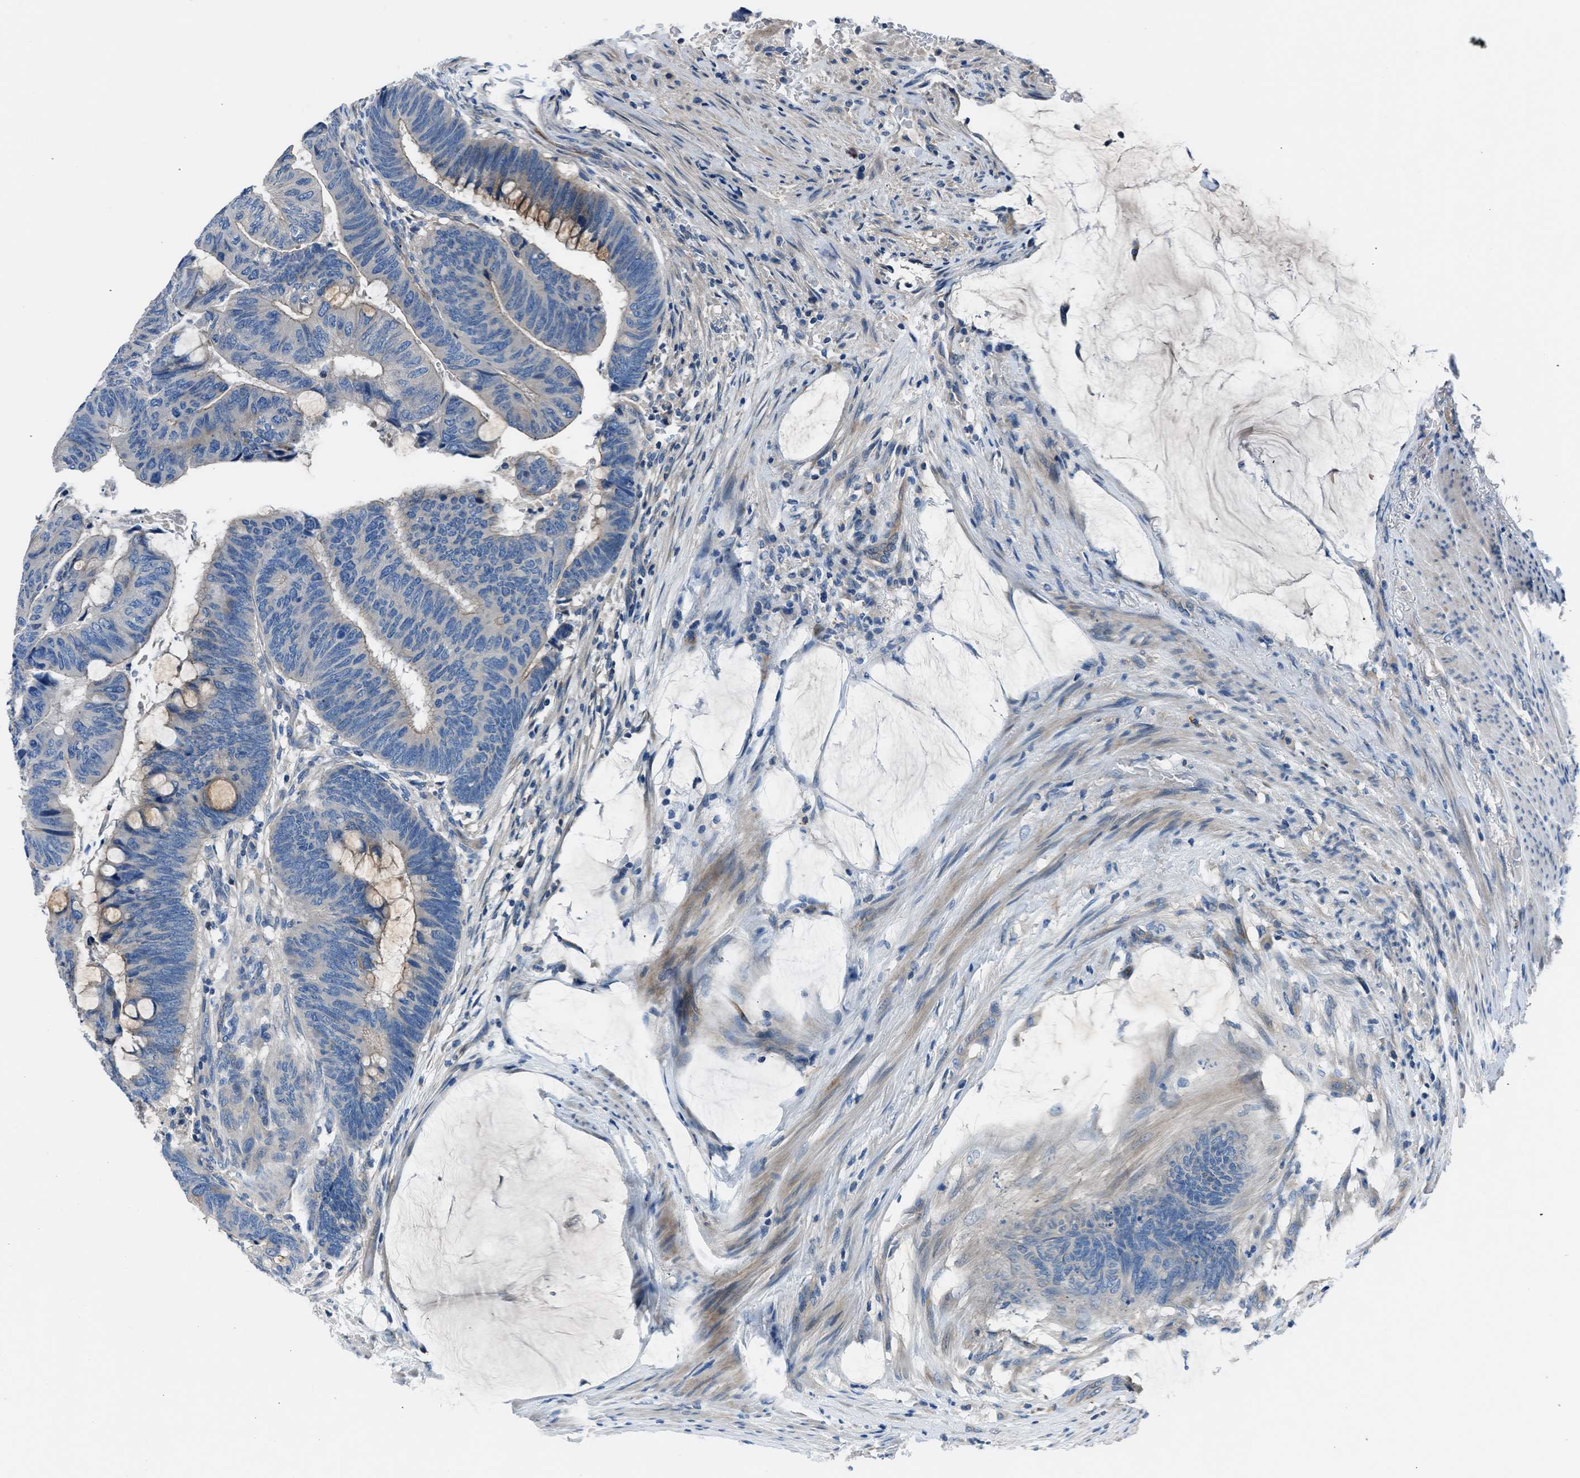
{"staining": {"intensity": "weak", "quantity": "<25%", "location": "cytoplasmic/membranous"}, "tissue": "colorectal cancer", "cell_type": "Tumor cells", "image_type": "cancer", "snomed": [{"axis": "morphology", "description": "Normal tissue, NOS"}, {"axis": "morphology", "description": "Adenocarcinoma, NOS"}, {"axis": "topography", "description": "Rectum"}], "caption": "Immunohistochemical staining of human colorectal cancer (adenocarcinoma) reveals no significant positivity in tumor cells.", "gene": "SLC38A6", "patient": {"sex": "male", "age": 92}}